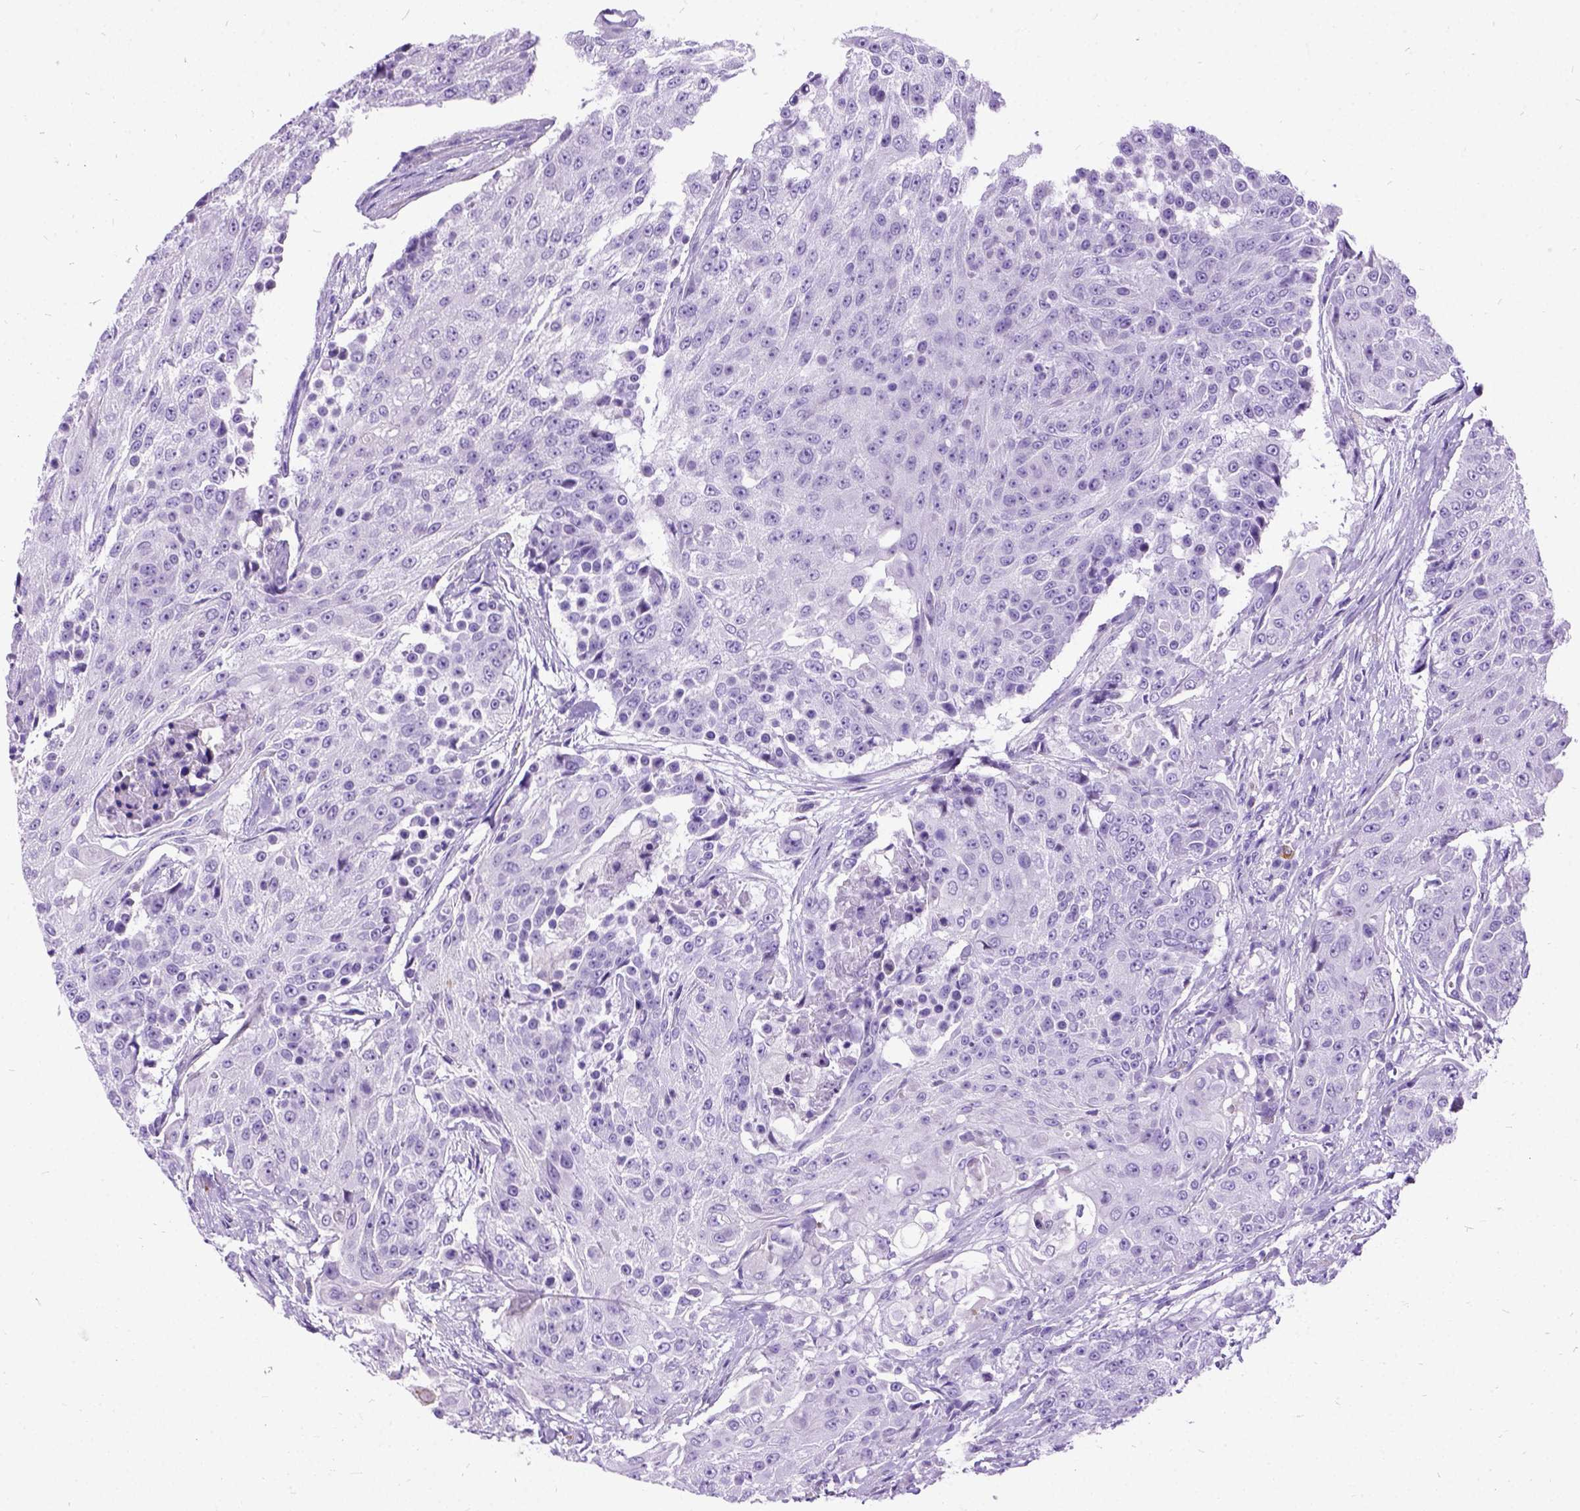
{"staining": {"intensity": "negative", "quantity": "none", "location": "none"}, "tissue": "urothelial cancer", "cell_type": "Tumor cells", "image_type": "cancer", "snomed": [{"axis": "morphology", "description": "Urothelial carcinoma, High grade"}, {"axis": "topography", "description": "Urinary bladder"}], "caption": "This histopathology image is of urothelial carcinoma (high-grade) stained with immunohistochemistry to label a protein in brown with the nuclei are counter-stained blue. There is no positivity in tumor cells.", "gene": "PRG2", "patient": {"sex": "female", "age": 63}}